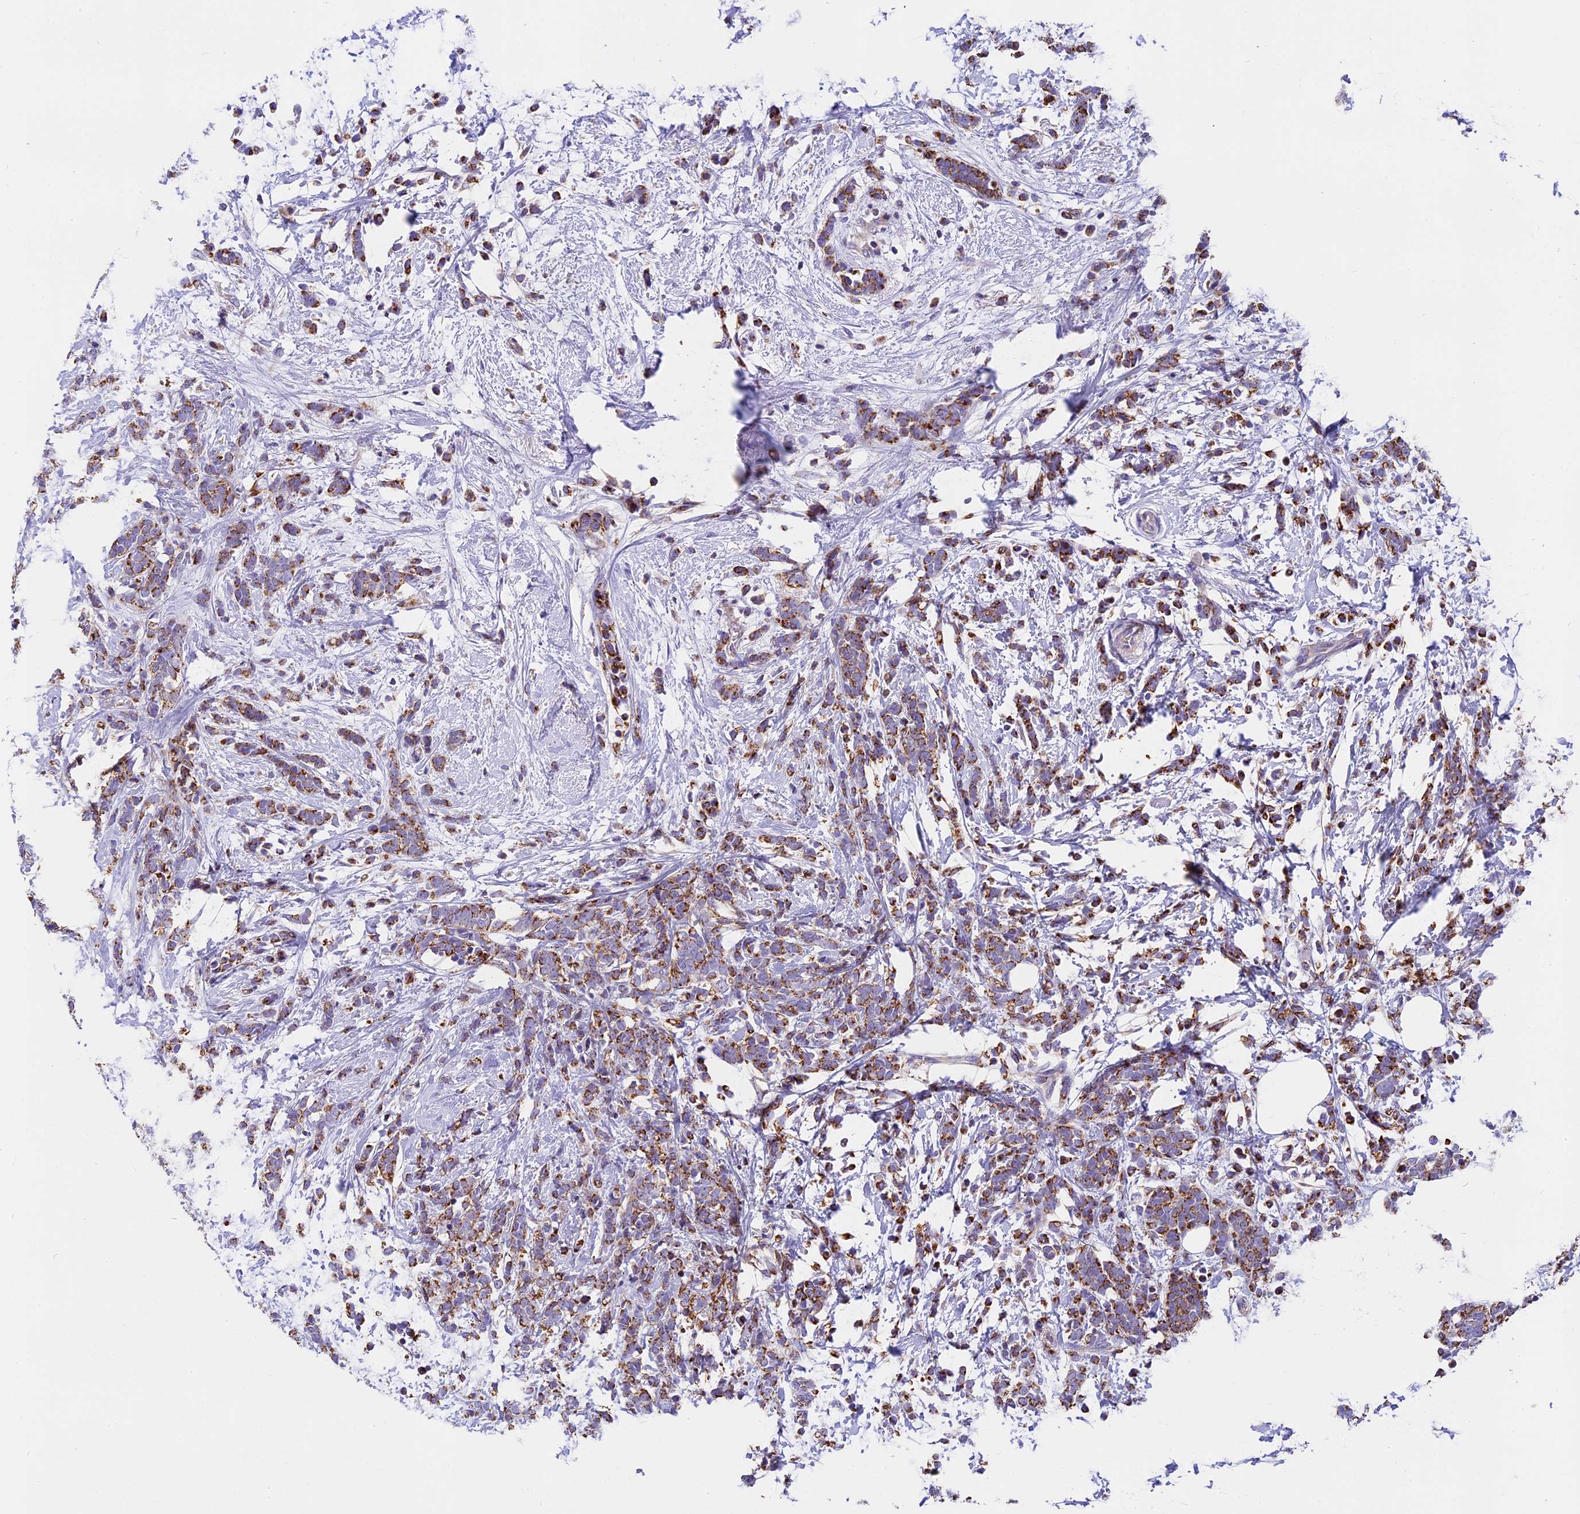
{"staining": {"intensity": "moderate", "quantity": ">75%", "location": "cytoplasmic/membranous"}, "tissue": "breast cancer", "cell_type": "Tumor cells", "image_type": "cancer", "snomed": [{"axis": "morphology", "description": "Lobular carcinoma"}, {"axis": "topography", "description": "Breast"}], "caption": "A brown stain shows moderate cytoplasmic/membranous expression of a protein in breast cancer tumor cells.", "gene": "MGME1", "patient": {"sex": "female", "age": 58}}